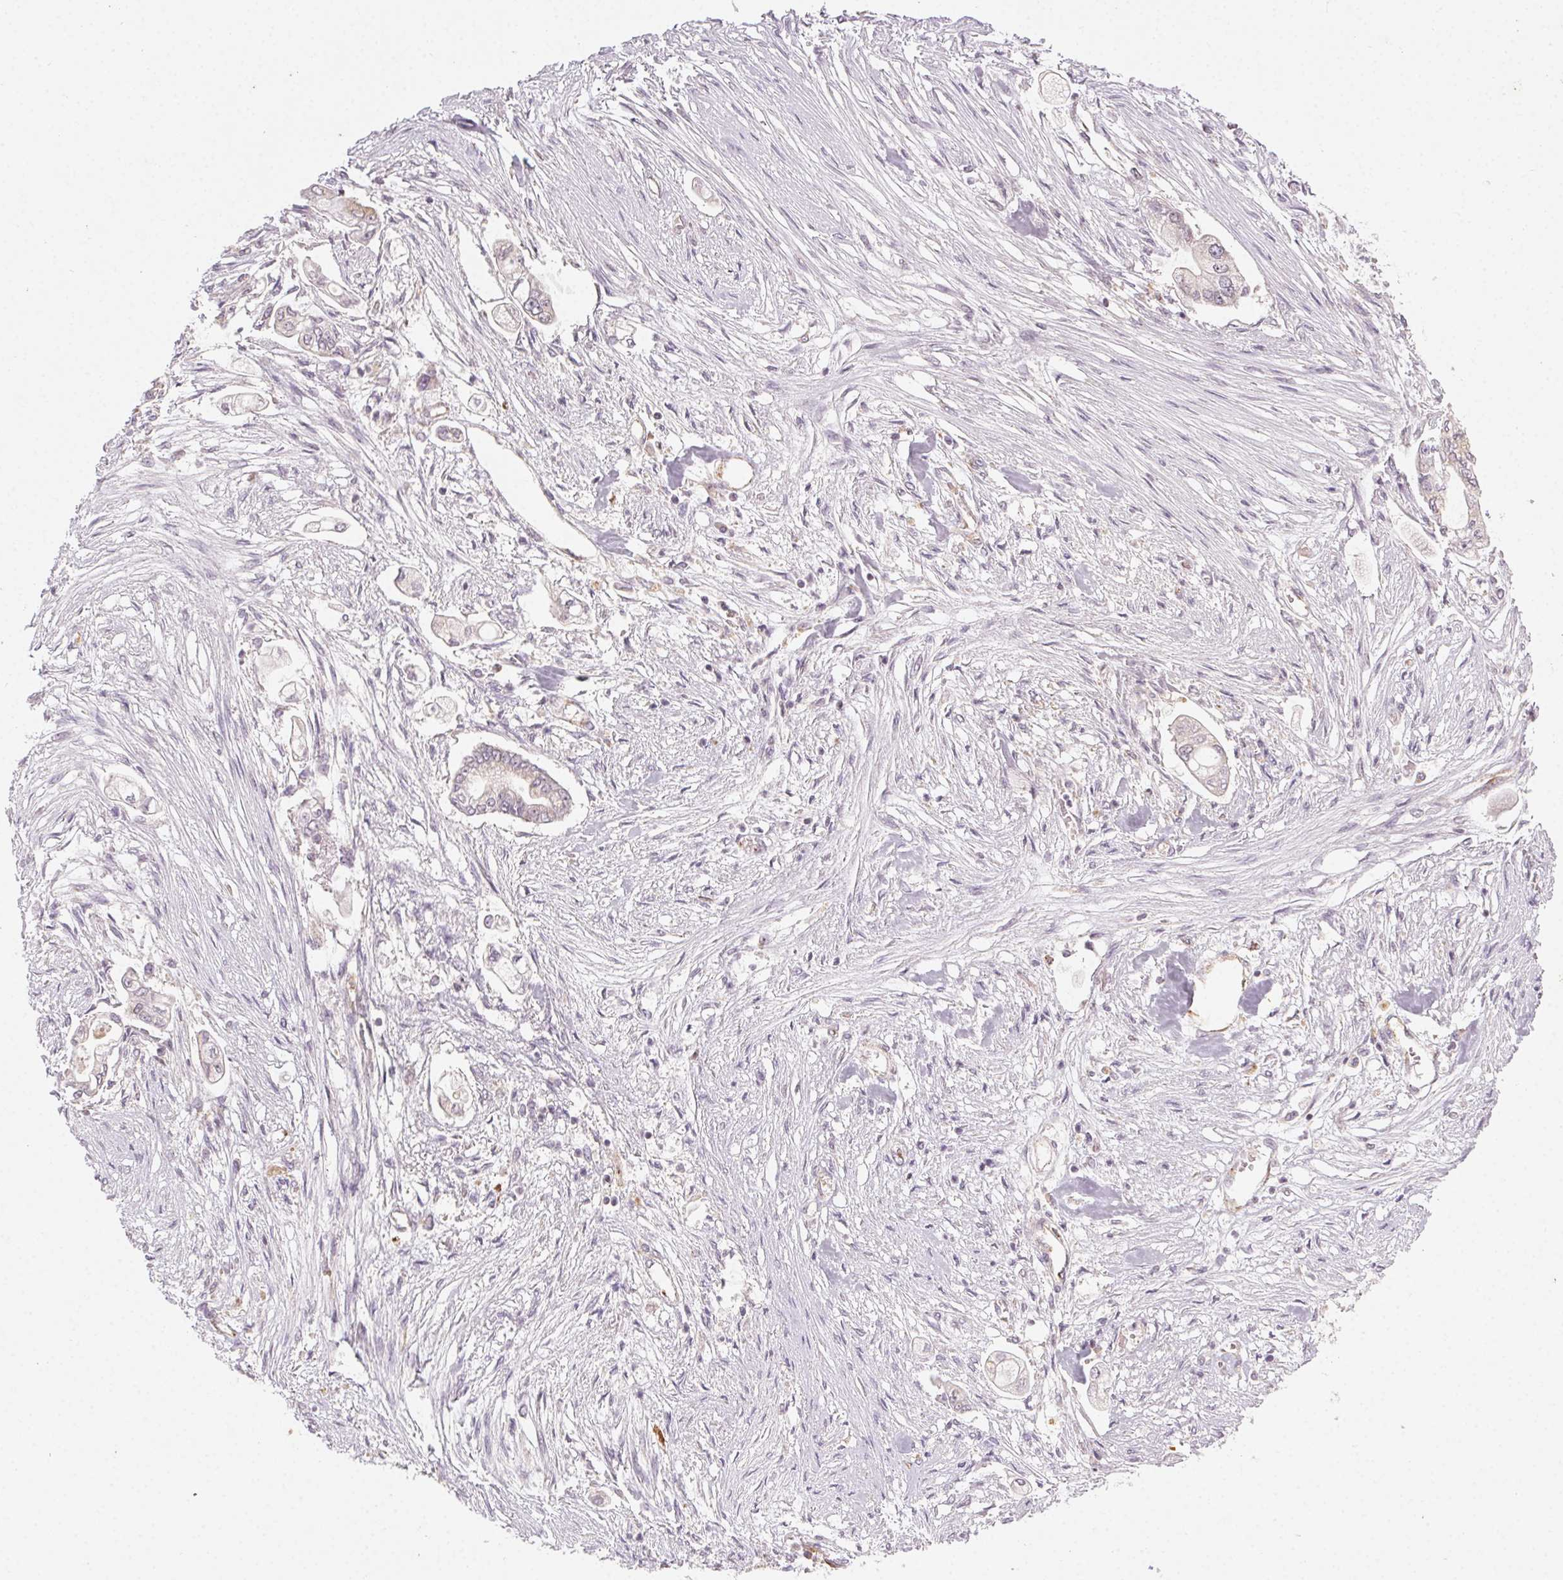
{"staining": {"intensity": "negative", "quantity": "none", "location": "none"}, "tissue": "pancreatic cancer", "cell_type": "Tumor cells", "image_type": "cancer", "snomed": [{"axis": "morphology", "description": "Adenocarcinoma, NOS"}, {"axis": "topography", "description": "Pancreas"}], "caption": "This is an IHC histopathology image of human pancreatic cancer. There is no staining in tumor cells.", "gene": "NCOA4", "patient": {"sex": "female", "age": 69}}